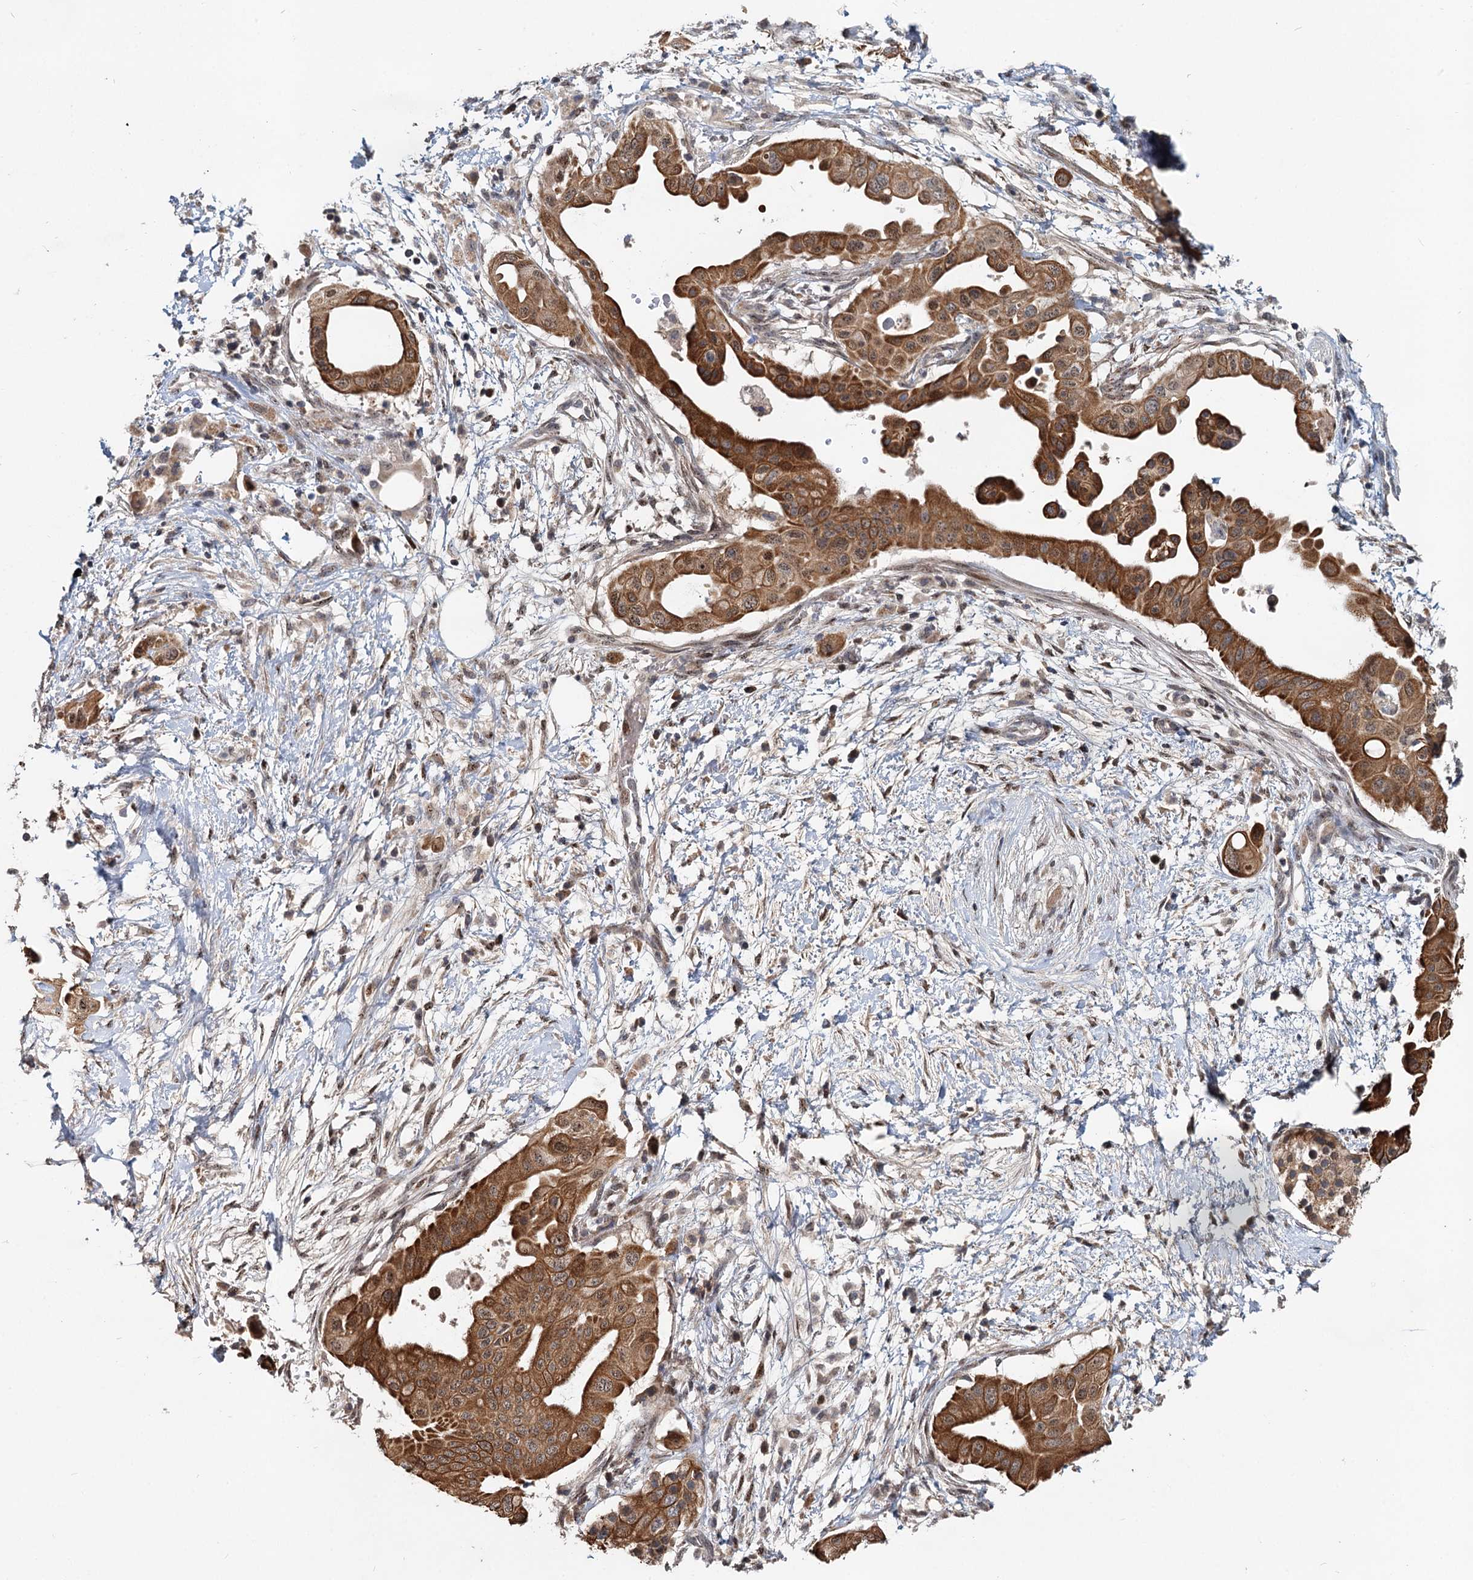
{"staining": {"intensity": "strong", "quantity": ">75%", "location": "cytoplasmic/membranous,nuclear"}, "tissue": "pancreatic cancer", "cell_type": "Tumor cells", "image_type": "cancer", "snomed": [{"axis": "morphology", "description": "Adenocarcinoma, NOS"}, {"axis": "topography", "description": "Pancreas"}], "caption": "The image reveals immunohistochemical staining of adenocarcinoma (pancreatic). There is strong cytoplasmic/membranous and nuclear expression is present in about >75% of tumor cells.", "gene": "RITA1", "patient": {"sex": "male", "age": 68}}